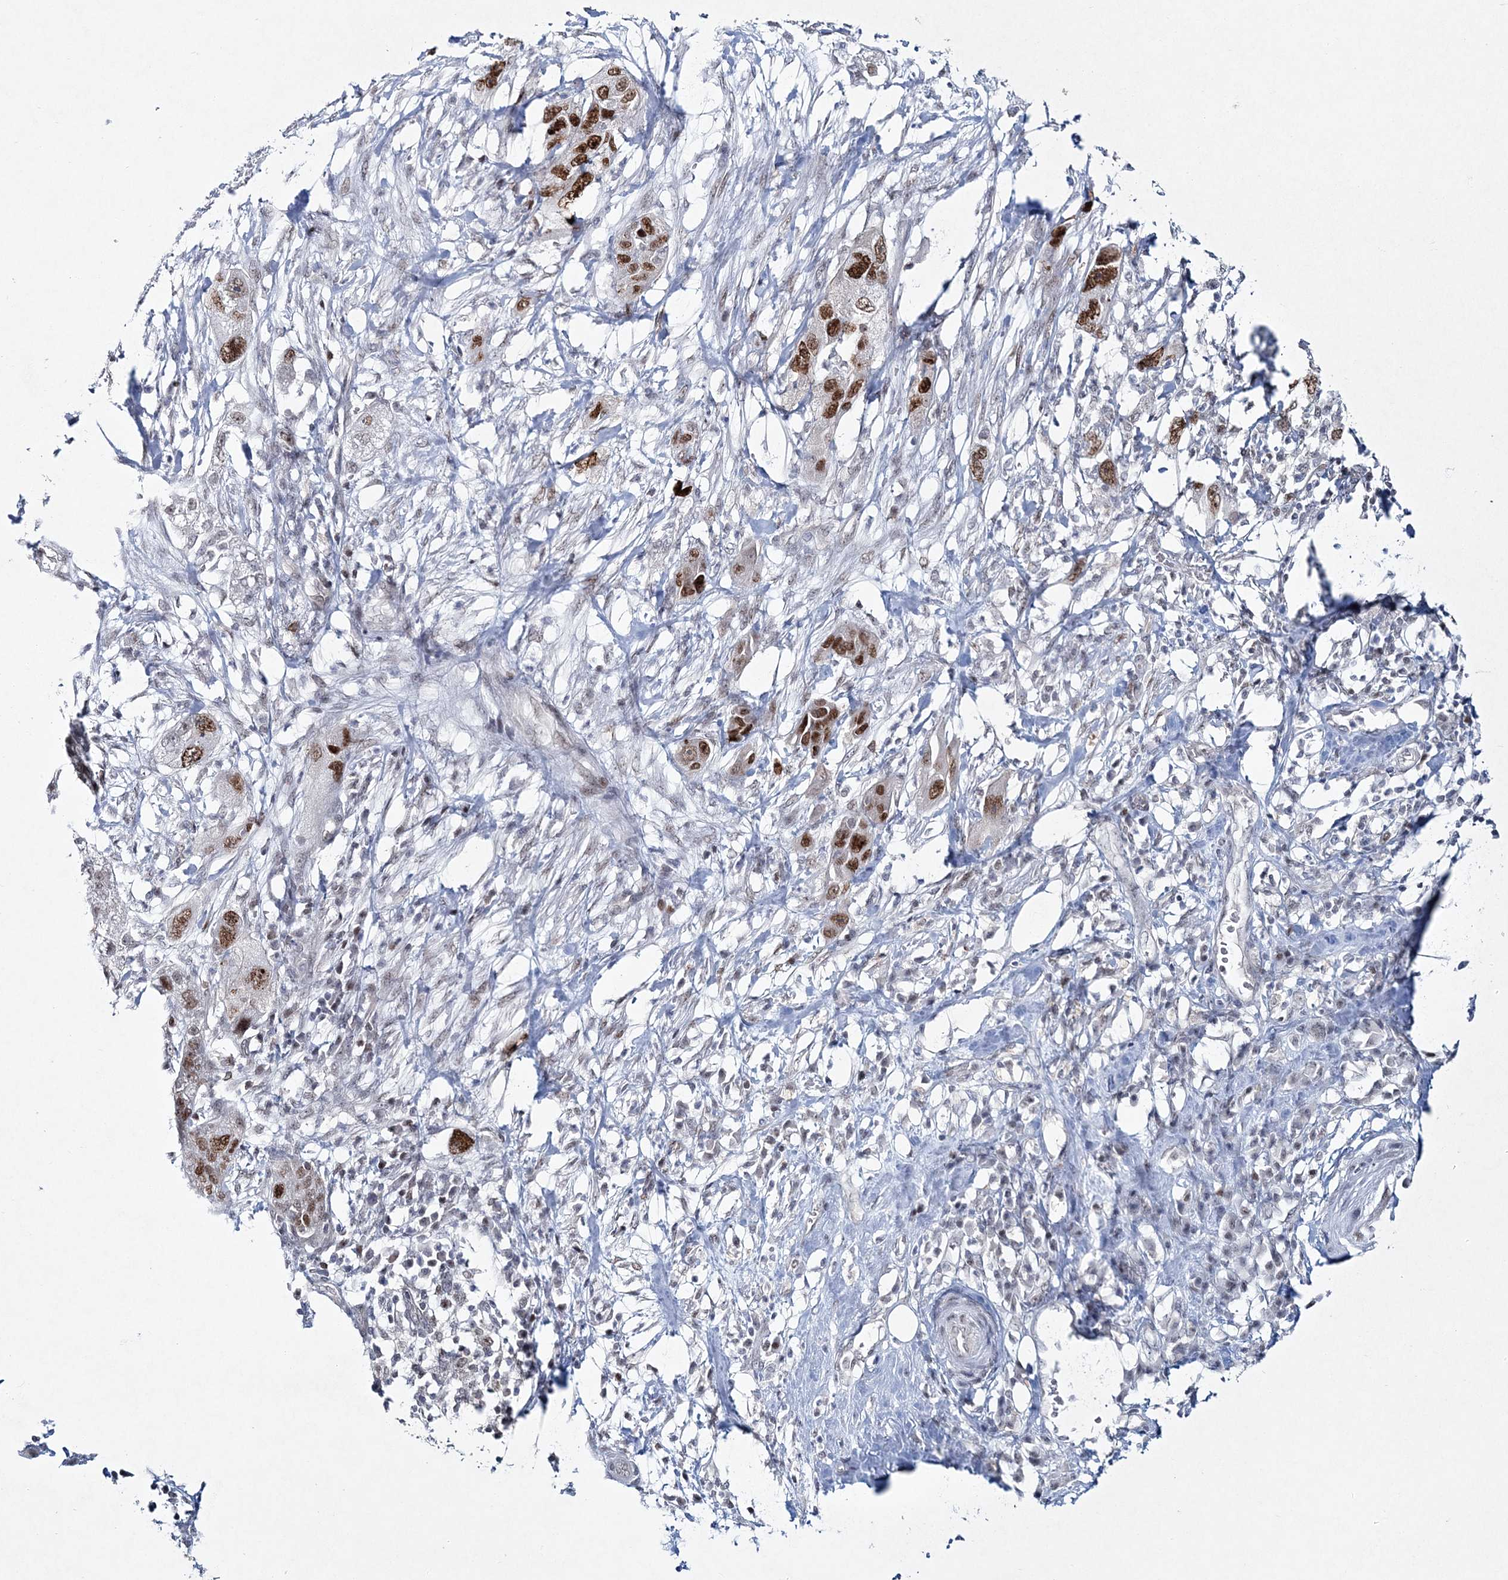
{"staining": {"intensity": "moderate", "quantity": ">75%", "location": "nuclear"}, "tissue": "pancreatic cancer", "cell_type": "Tumor cells", "image_type": "cancer", "snomed": [{"axis": "morphology", "description": "Adenocarcinoma, NOS"}, {"axis": "topography", "description": "Pancreas"}], "caption": "Immunohistochemistry (IHC) photomicrograph of neoplastic tissue: pancreatic cancer stained using immunohistochemistry exhibits medium levels of moderate protein expression localized specifically in the nuclear of tumor cells, appearing as a nuclear brown color.", "gene": "LRRFIP2", "patient": {"sex": "female", "age": 78}}